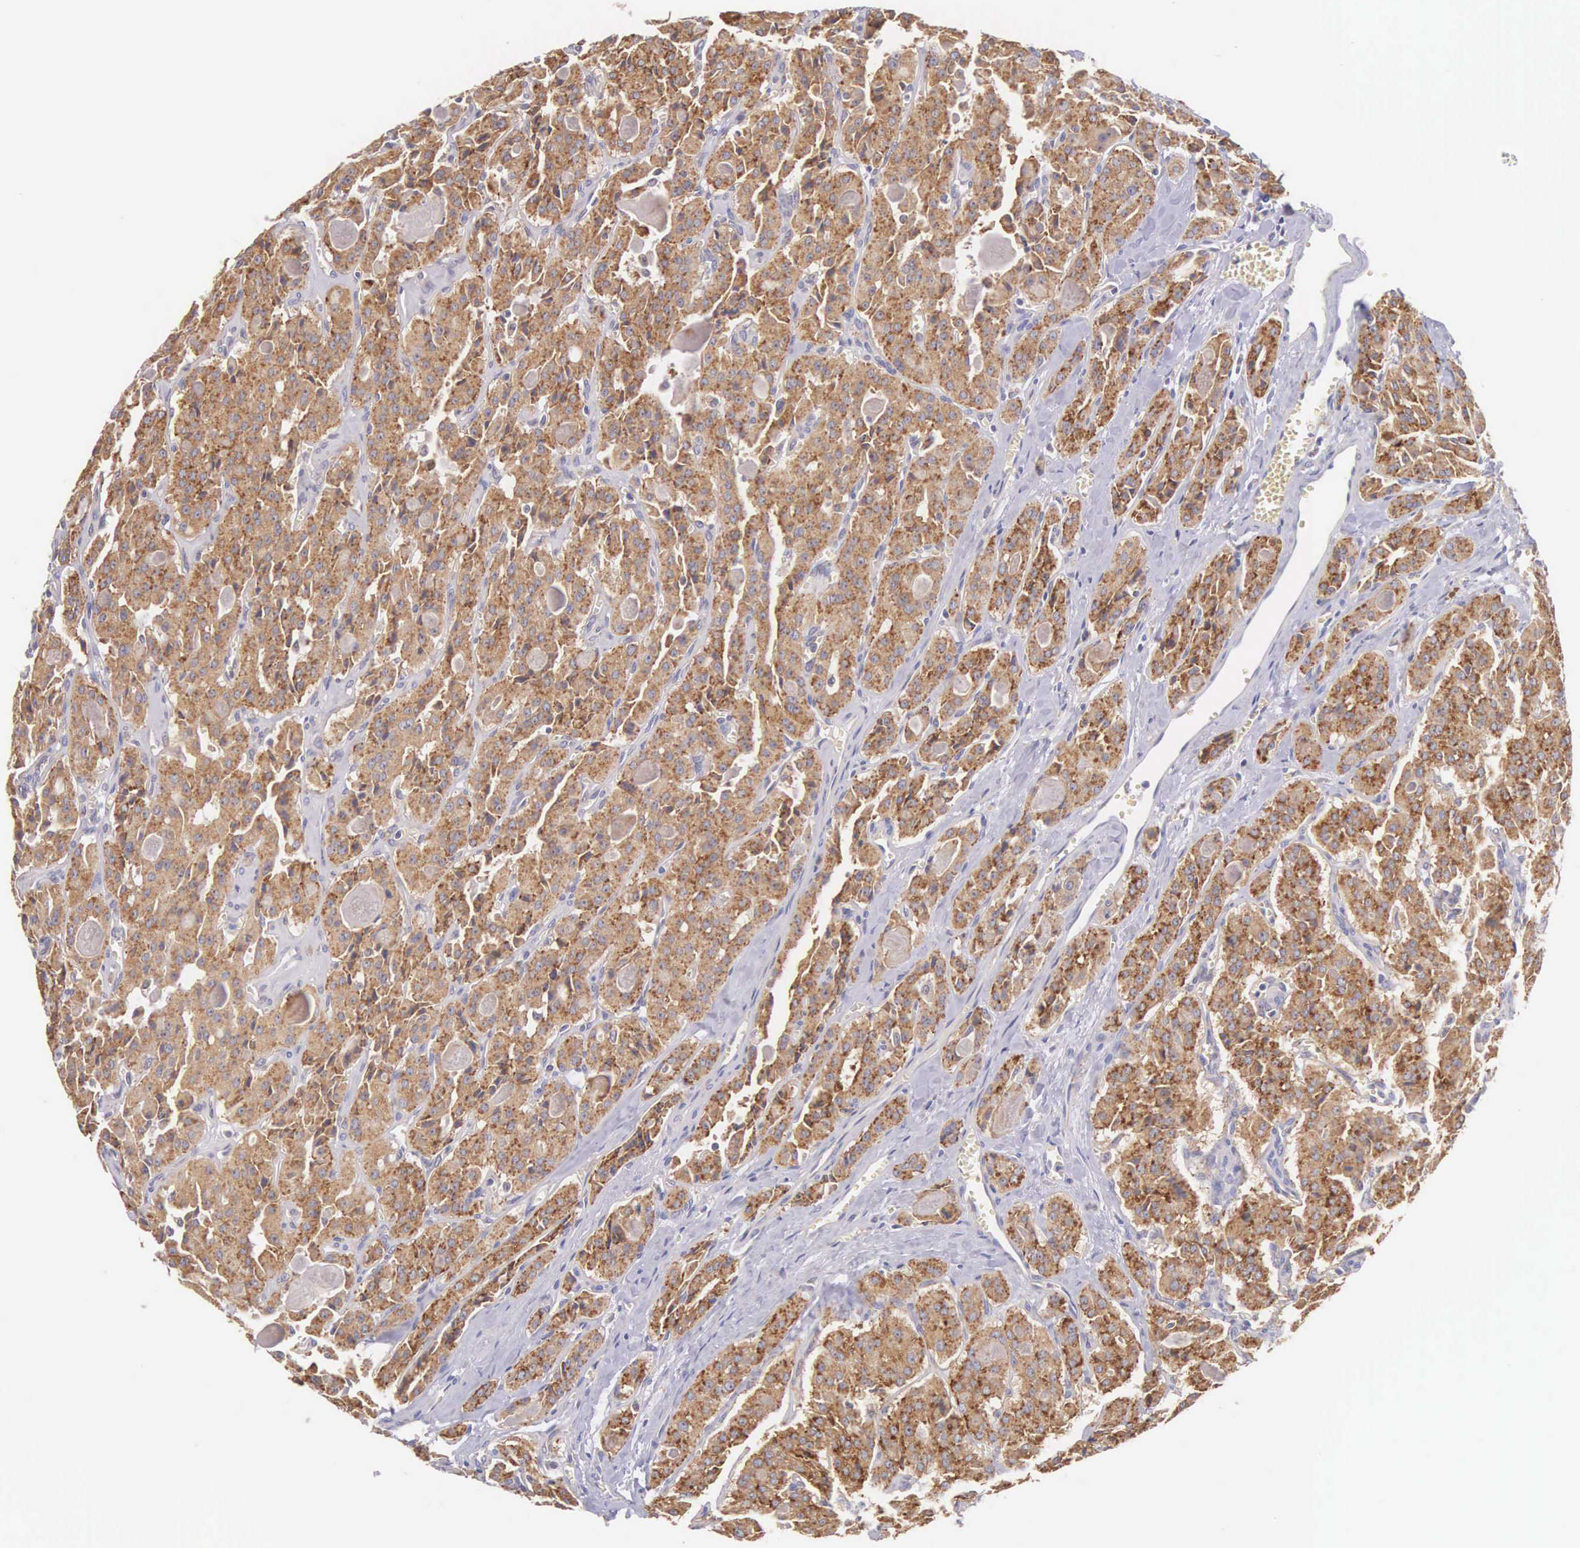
{"staining": {"intensity": "strong", "quantity": ">75%", "location": "cytoplasmic/membranous"}, "tissue": "thyroid cancer", "cell_type": "Tumor cells", "image_type": "cancer", "snomed": [{"axis": "morphology", "description": "Carcinoma, NOS"}, {"axis": "topography", "description": "Thyroid gland"}], "caption": "Immunohistochemical staining of thyroid cancer displays high levels of strong cytoplasmic/membranous protein staining in about >75% of tumor cells. The staining was performed using DAB (3,3'-diaminobenzidine), with brown indicating positive protein expression. Nuclei are stained blue with hematoxylin.", "gene": "NSDHL", "patient": {"sex": "male", "age": 76}}